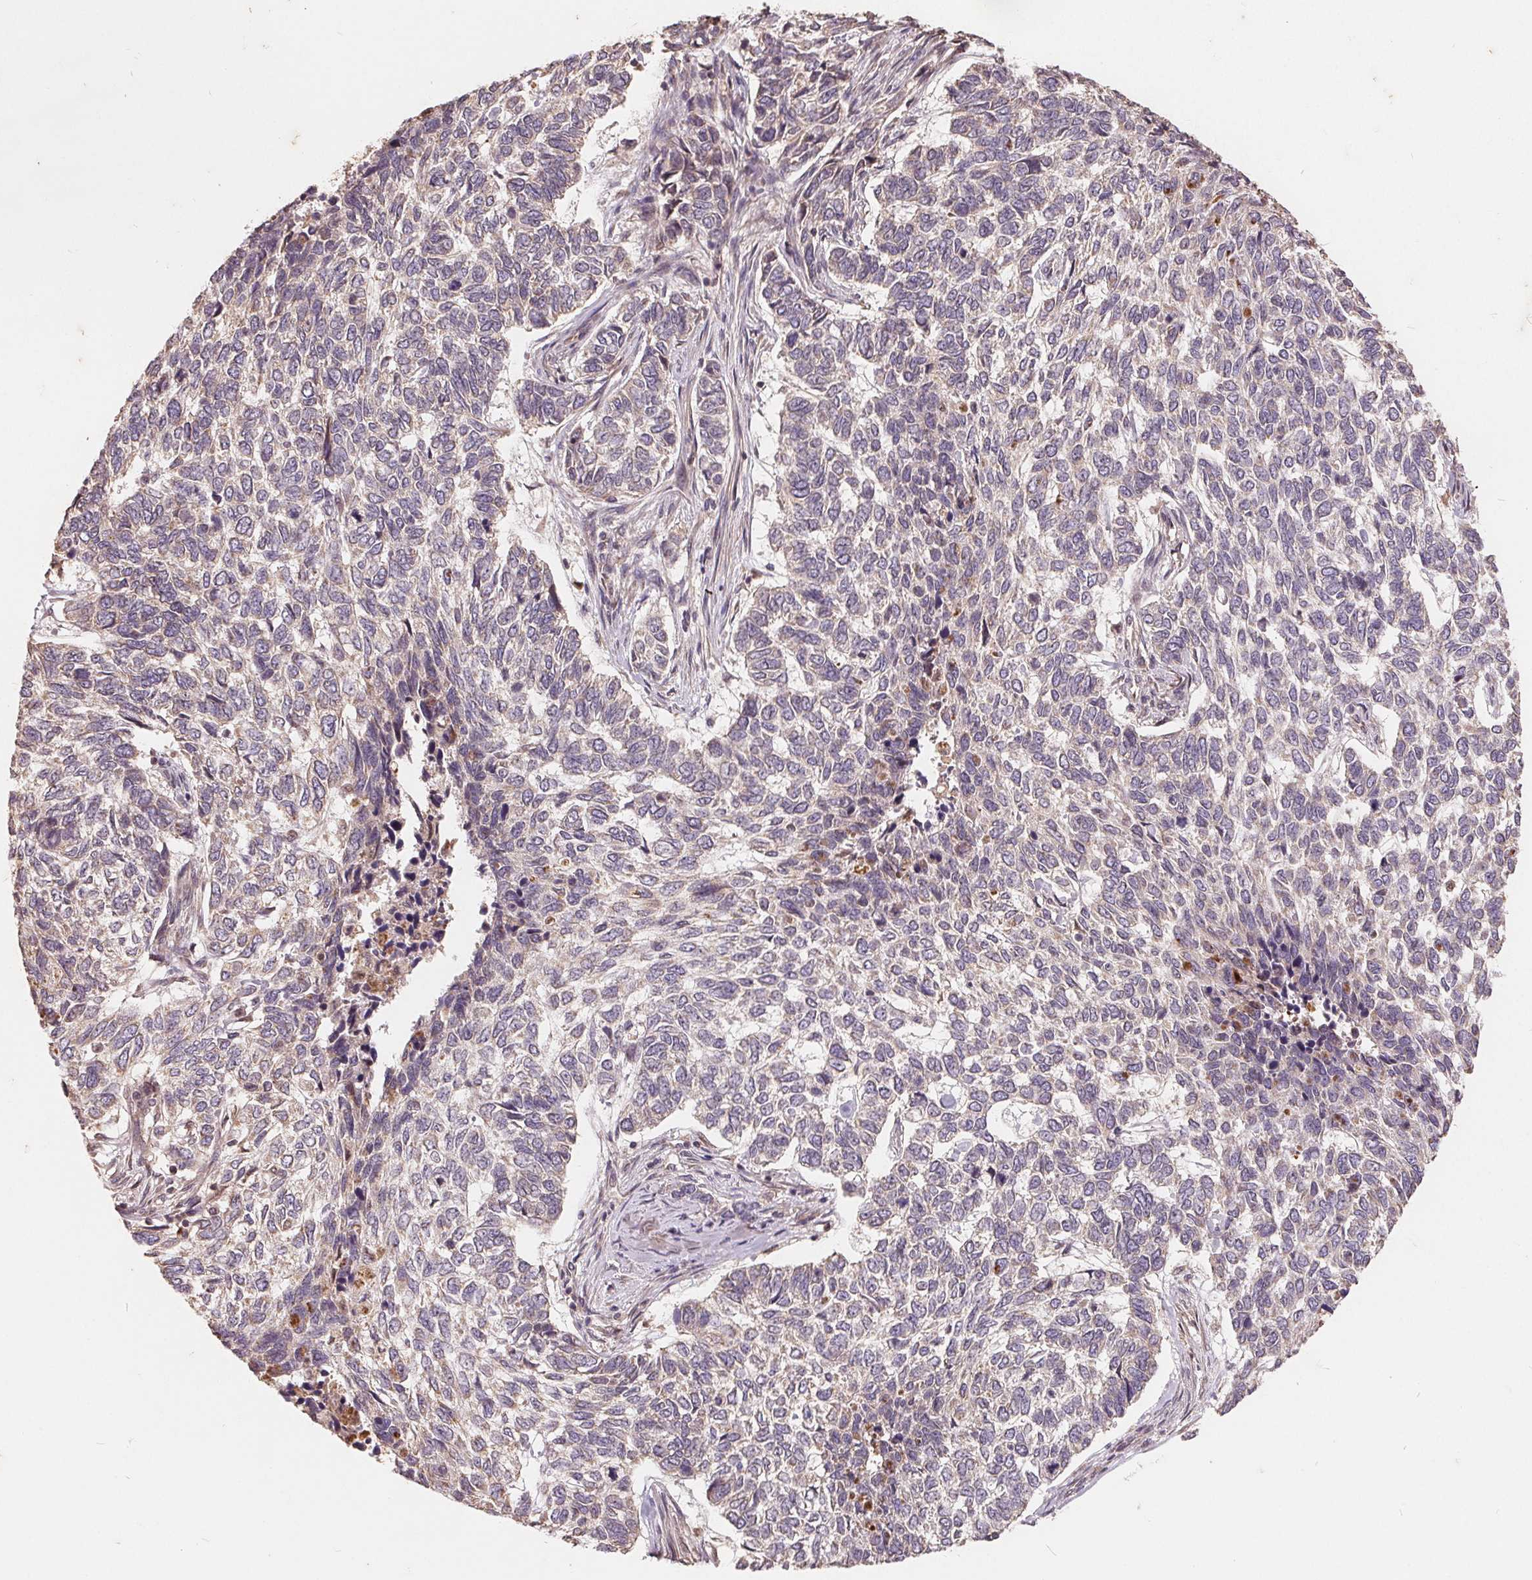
{"staining": {"intensity": "weak", "quantity": "<25%", "location": "cytoplasmic/membranous"}, "tissue": "skin cancer", "cell_type": "Tumor cells", "image_type": "cancer", "snomed": [{"axis": "morphology", "description": "Basal cell carcinoma"}, {"axis": "topography", "description": "Skin"}], "caption": "A photomicrograph of skin cancer (basal cell carcinoma) stained for a protein displays no brown staining in tumor cells.", "gene": "CDIPT", "patient": {"sex": "female", "age": 65}}